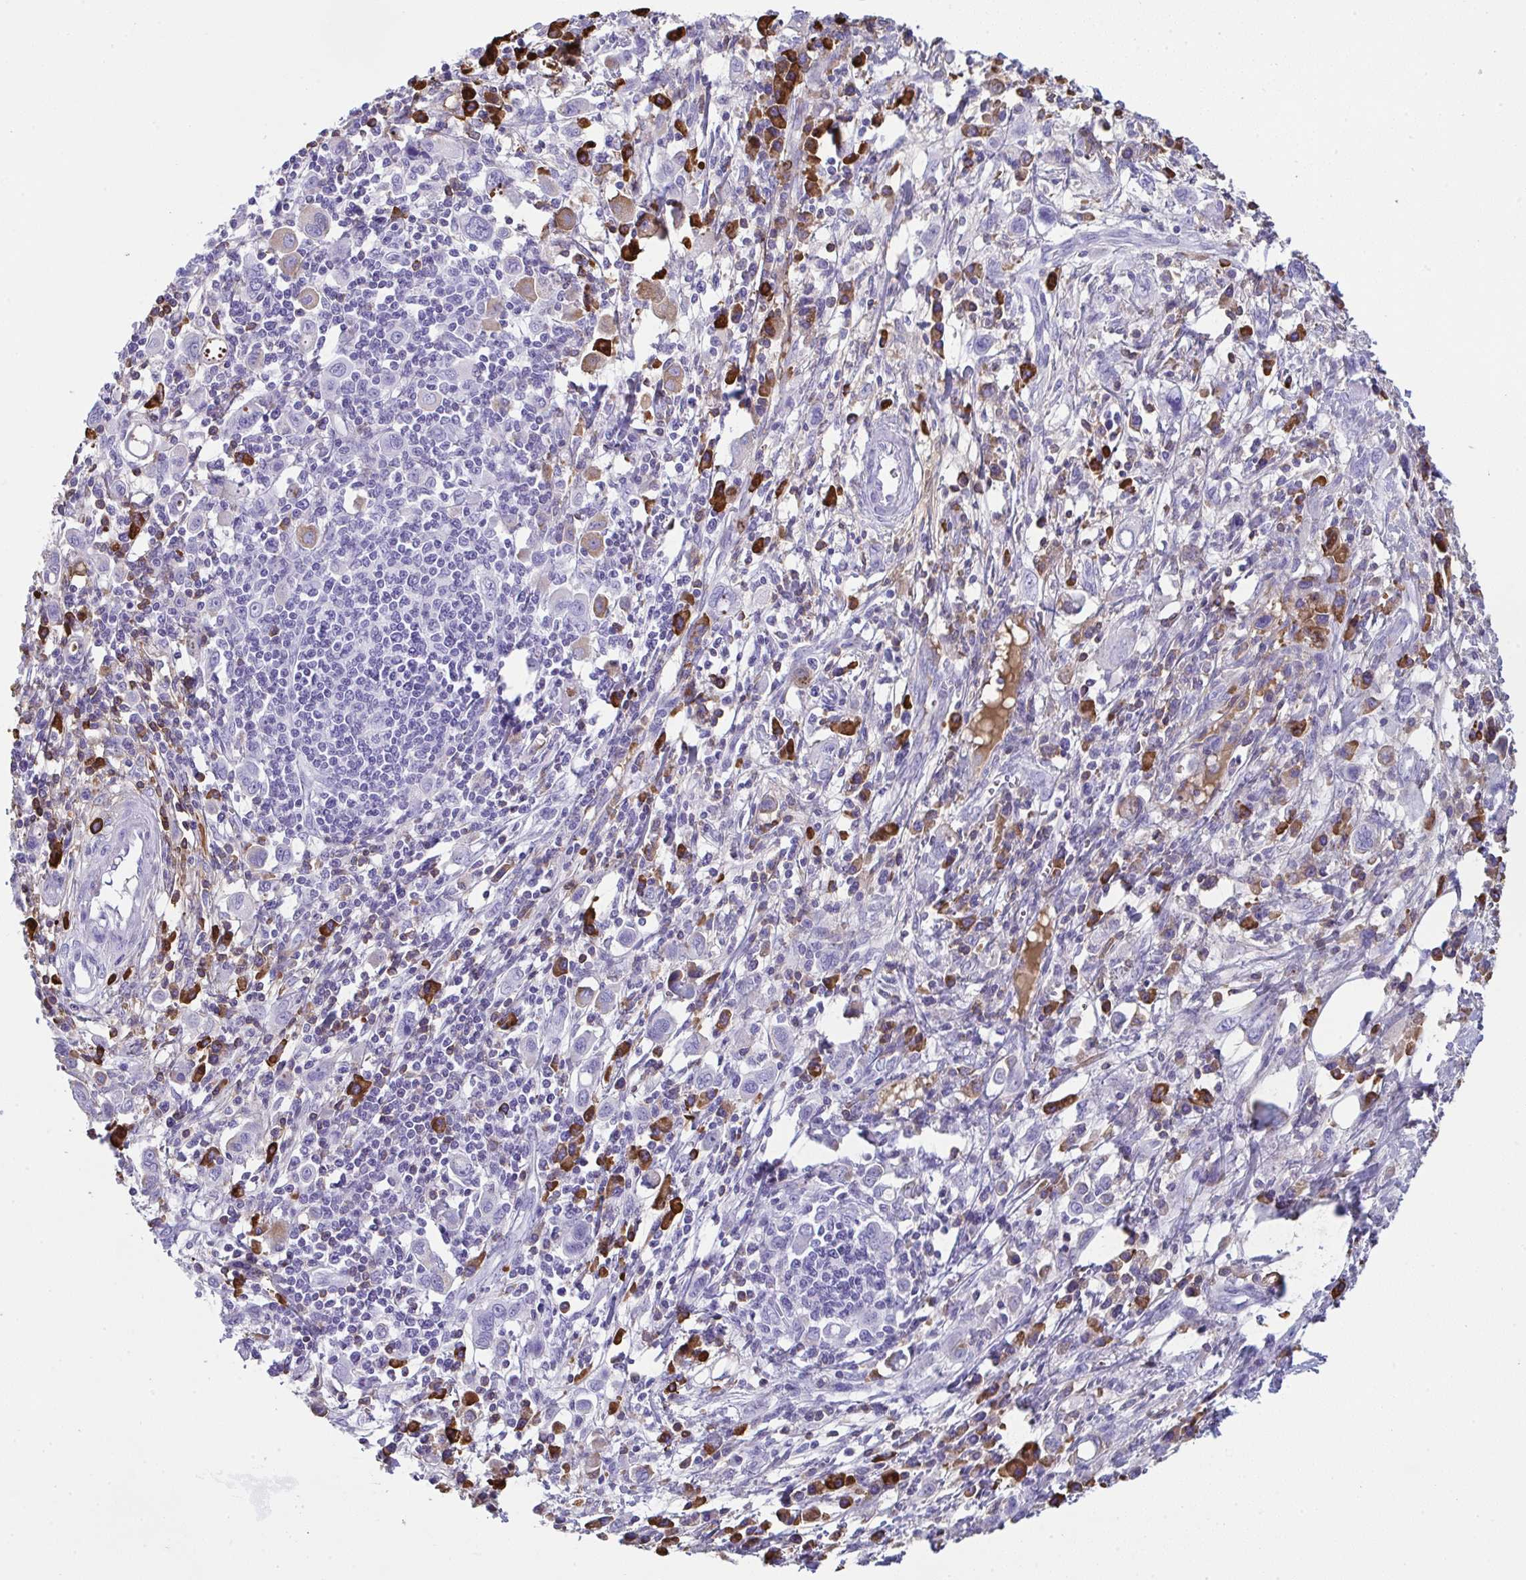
{"staining": {"intensity": "negative", "quantity": "none", "location": "none"}, "tissue": "stomach cancer", "cell_type": "Tumor cells", "image_type": "cancer", "snomed": [{"axis": "morphology", "description": "Adenocarcinoma, NOS"}, {"axis": "topography", "description": "Stomach, upper"}], "caption": "High magnification brightfield microscopy of stomach adenocarcinoma stained with DAB (3,3'-diaminobenzidine) (brown) and counterstained with hematoxylin (blue): tumor cells show no significant staining.", "gene": "JCHAIN", "patient": {"sex": "male", "age": 75}}